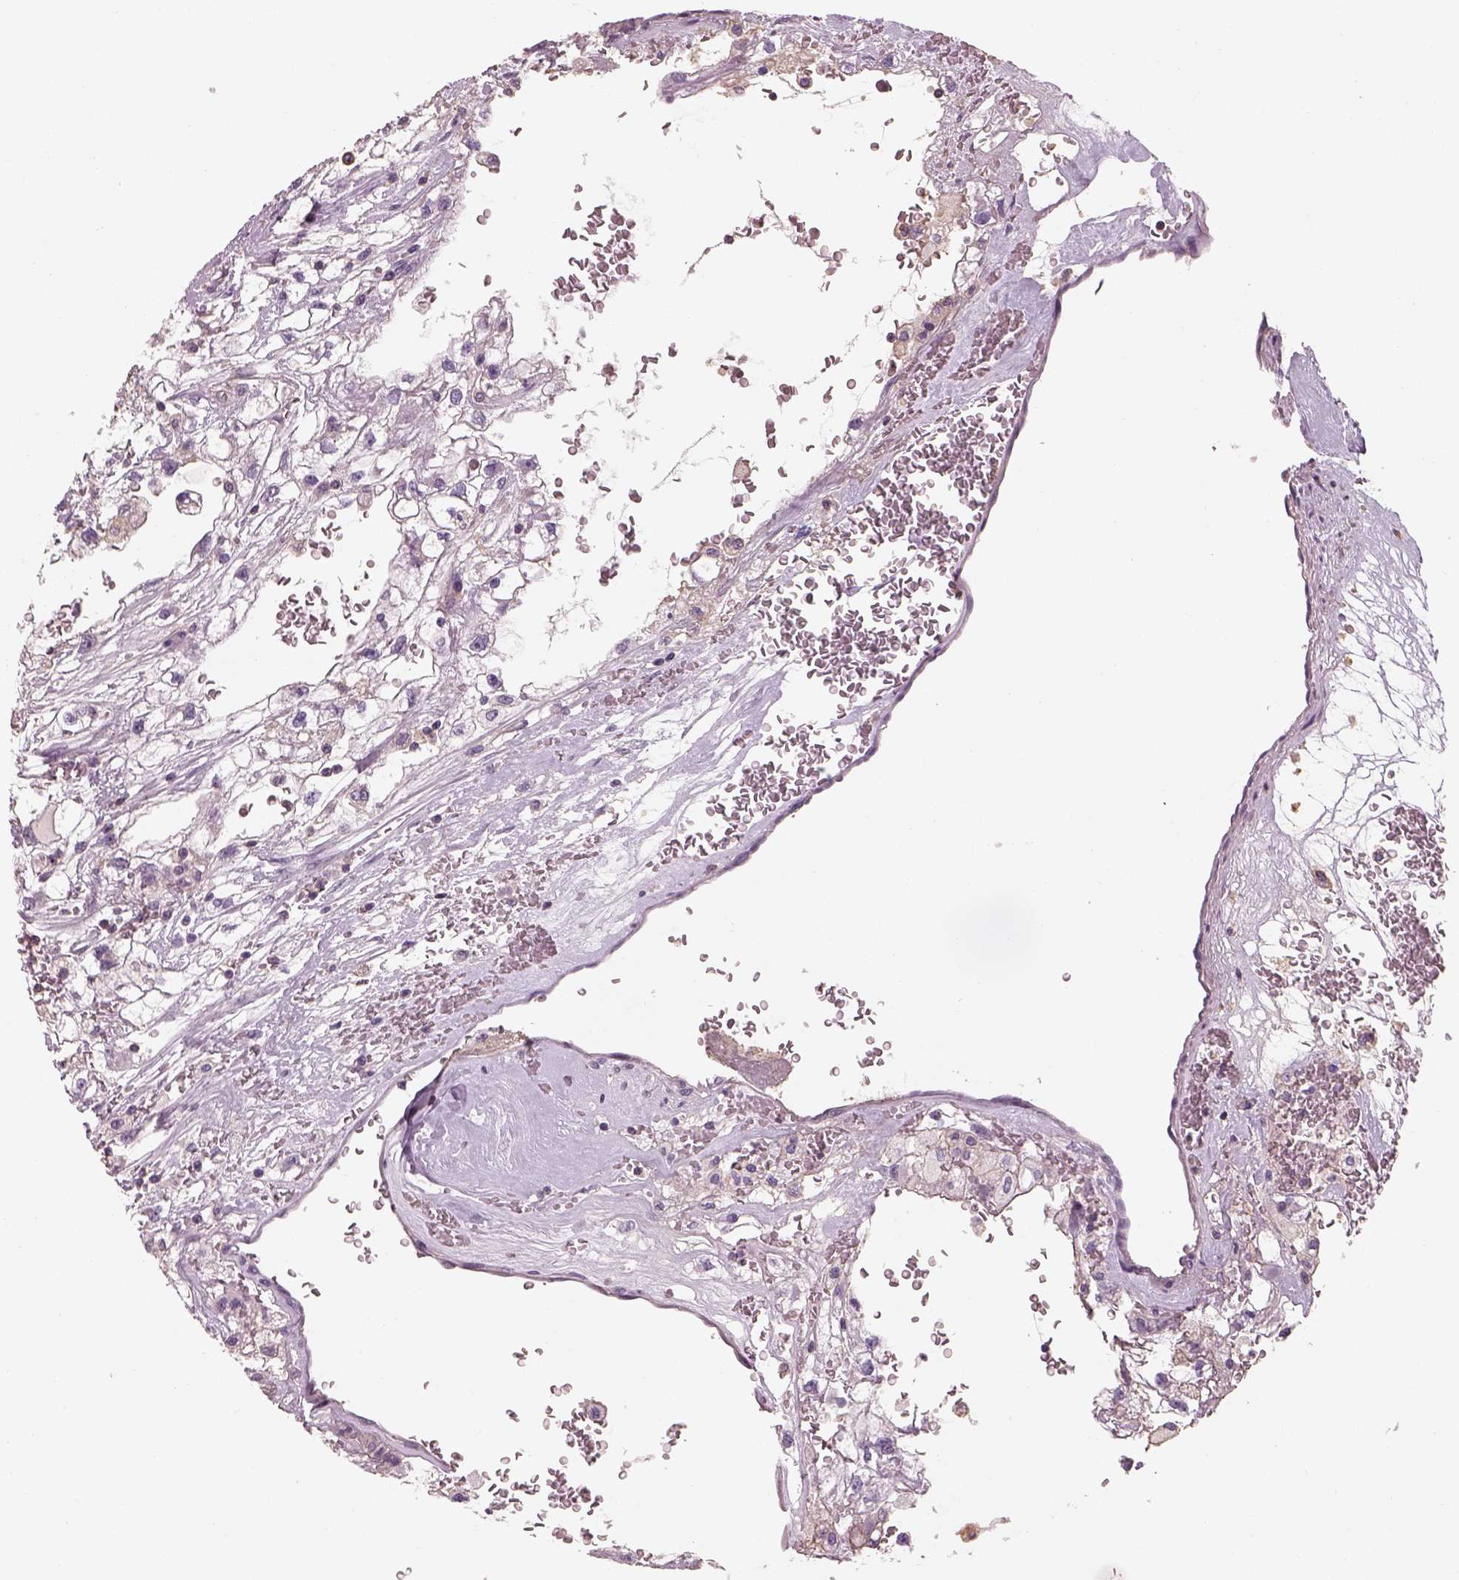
{"staining": {"intensity": "negative", "quantity": "none", "location": "none"}, "tissue": "renal cancer", "cell_type": "Tumor cells", "image_type": "cancer", "snomed": [{"axis": "morphology", "description": "Adenocarcinoma, NOS"}, {"axis": "topography", "description": "Kidney"}], "caption": "Immunohistochemical staining of human renal cancer displays no significant staining in tumor cells.", "gene": "OTUD6A", "patient": {"sex": "male", "age": 59}}